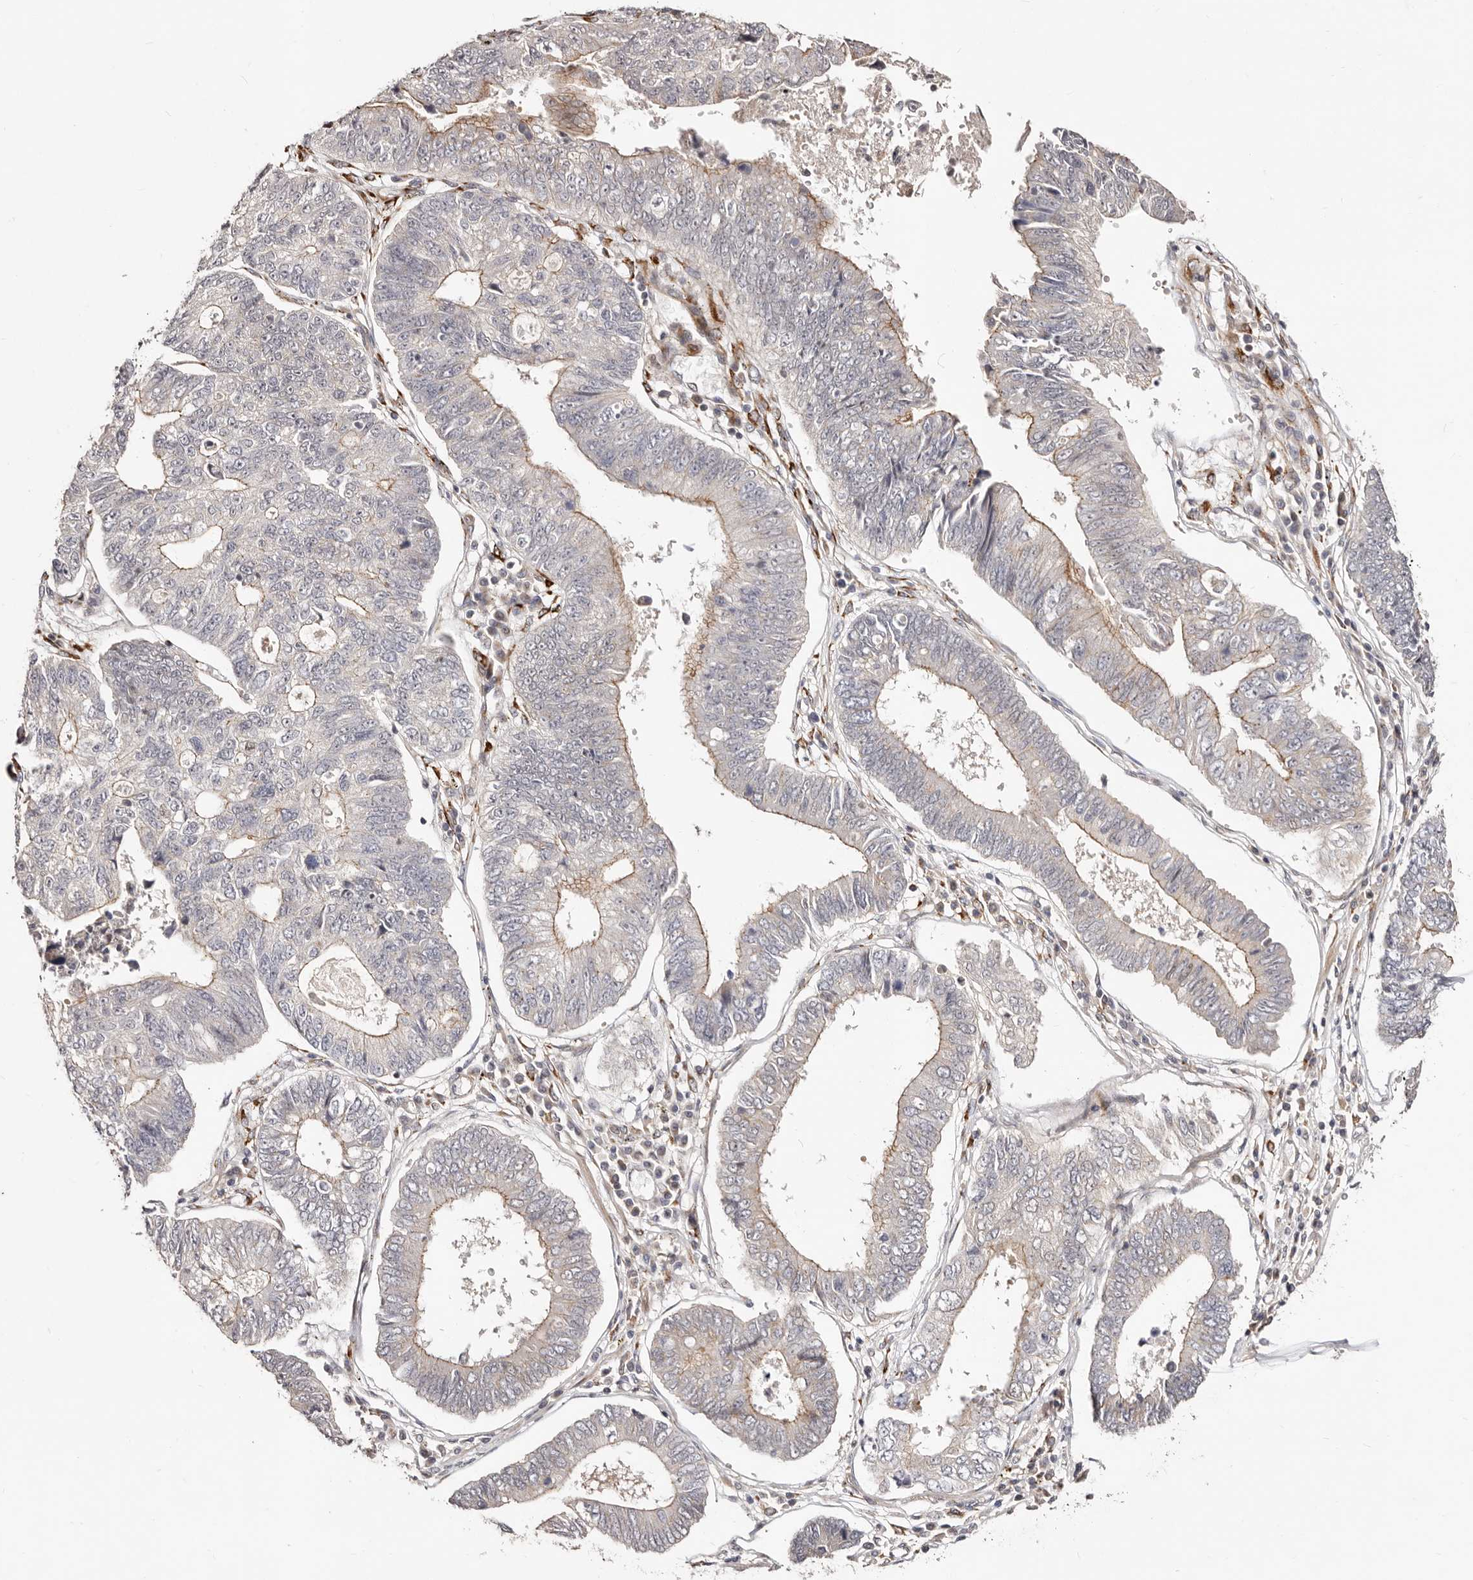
{"staining": {"intensity": "moderate", "quantity": "25%-75%", "location": "cytoplasmic/membranous"}, "tissue": "stomach cancer", "cell_type": "Tumor cells", "image_type": "cancer", "snomed": [{"axis": "morphology", "description": "Adenocarcinoma, NOS"}, {"axis": "topography", "description": "Stomach"}], "caption": "Immunohistochemistry (IHC) (DAB (3,3'-diaminobenzidine)) staining of stomach cancer (adenocarcinoma) exhibits moderate cytoplasmic/membranous protein staining in approximately 25%-75% of tumor cells. The protein is stained brown, and the nuclei are stained in blue (DAB IHC with brightfield microscopy, high magnification).", "gene": "SRCAP", "patient": {"sex": "male", "age": 59}}